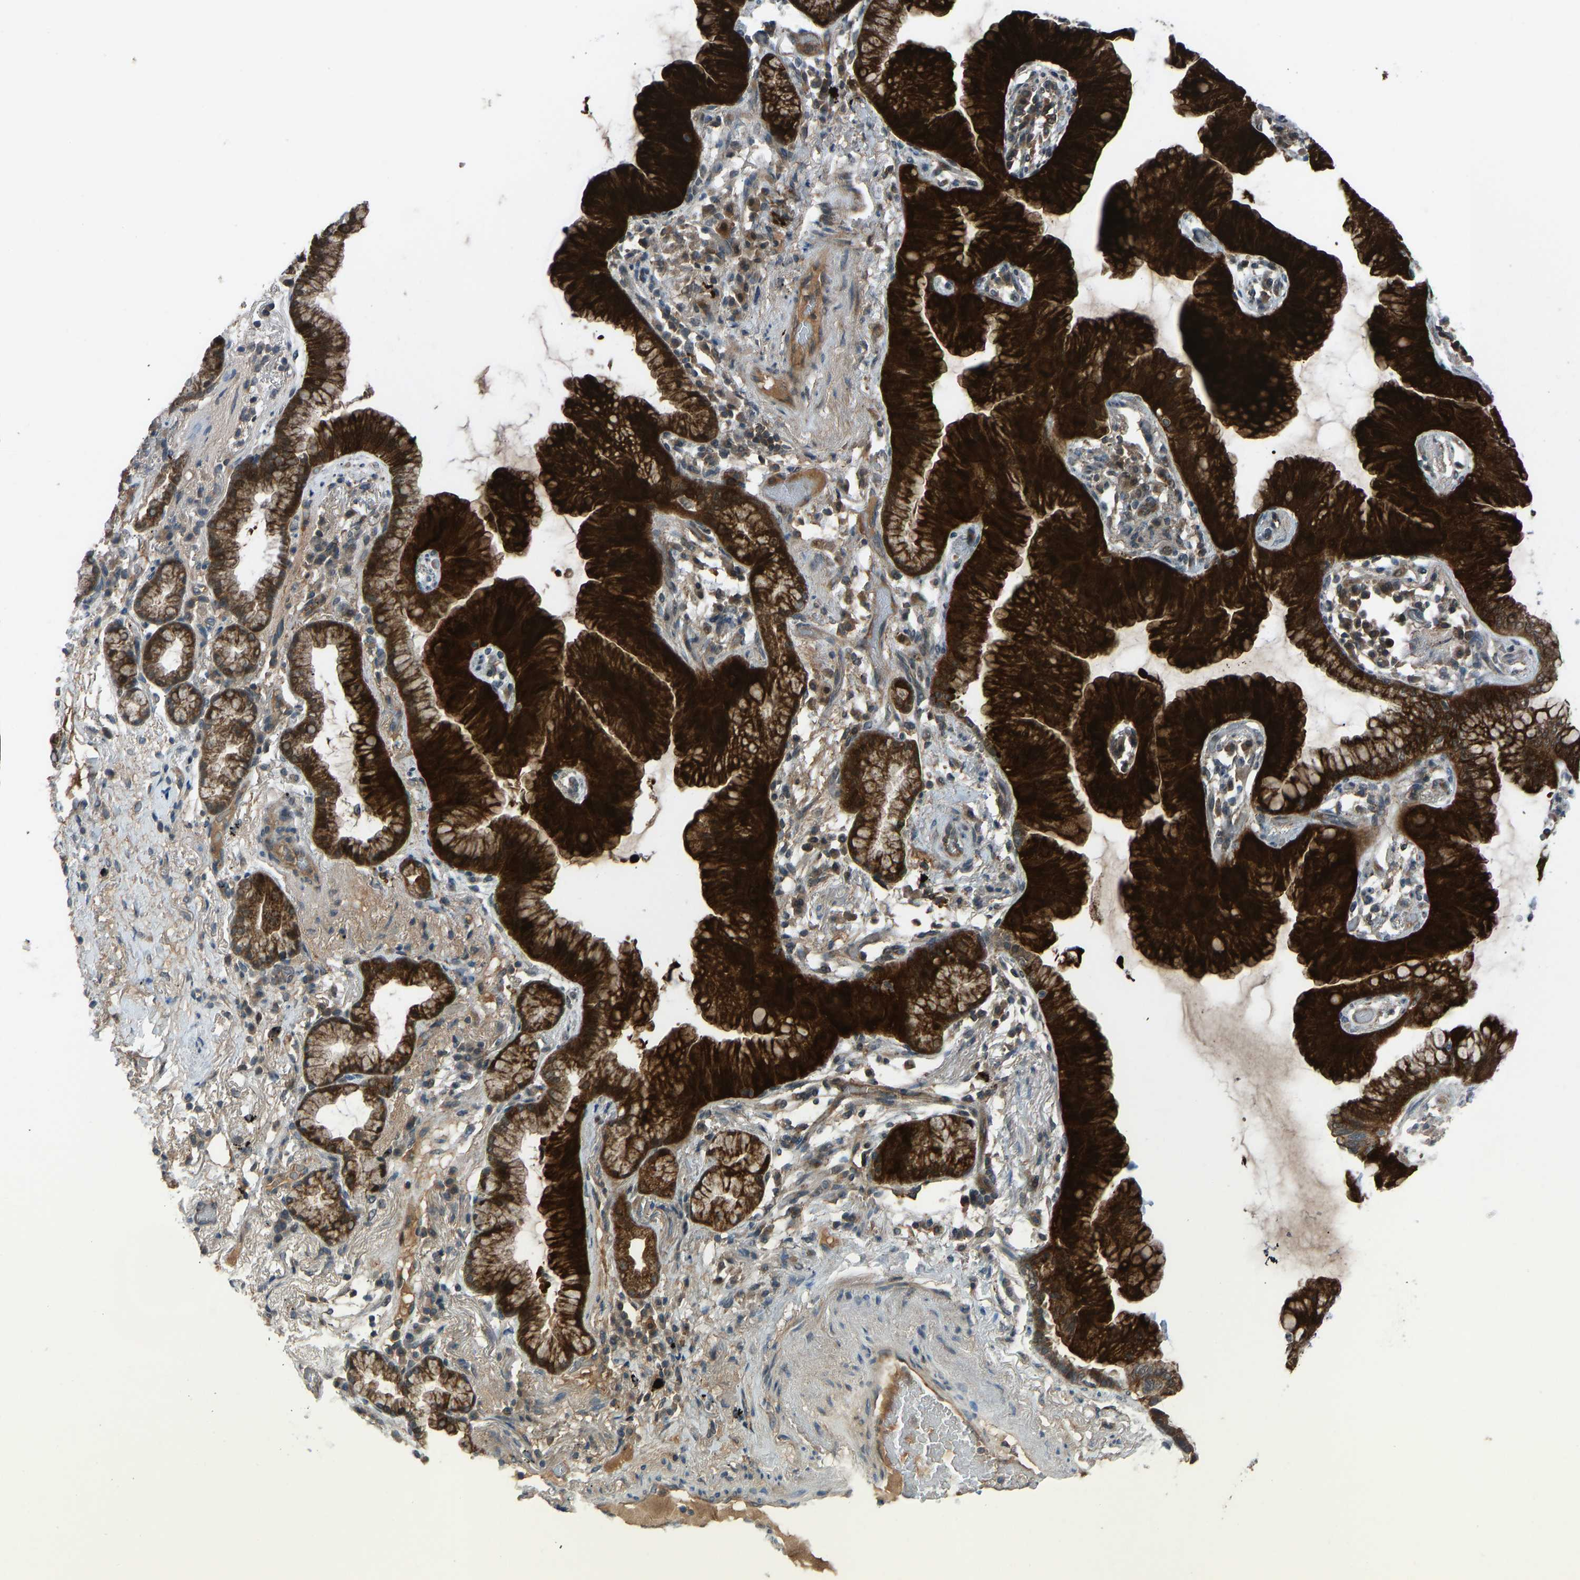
{"staining": {"intensity": "strong", "quantity": ">75%", "location": "cytoplasmic/membranous"}, "tissue": "lung cancer", "cell_type": "Tumor cells", "image_type": "cancer", "snomed": [{"axis": "morphology", "description": "Normal tissue, NOS"}, {"axis": "morphology", "description": "Adenocarcinoma, NOS"}, {"axis": "topography", "description": "Bronchus"}, {"axis": "topography", "description": "Lung"}], "caption": "Protein staining by IHC demonstrates strong cytoplasmic/membranous positivity in about >75% of tumor cells in lung adenocarcinoma.", "gene": "SLC43A1", "patient": {"sex": "female", "age": 70}}